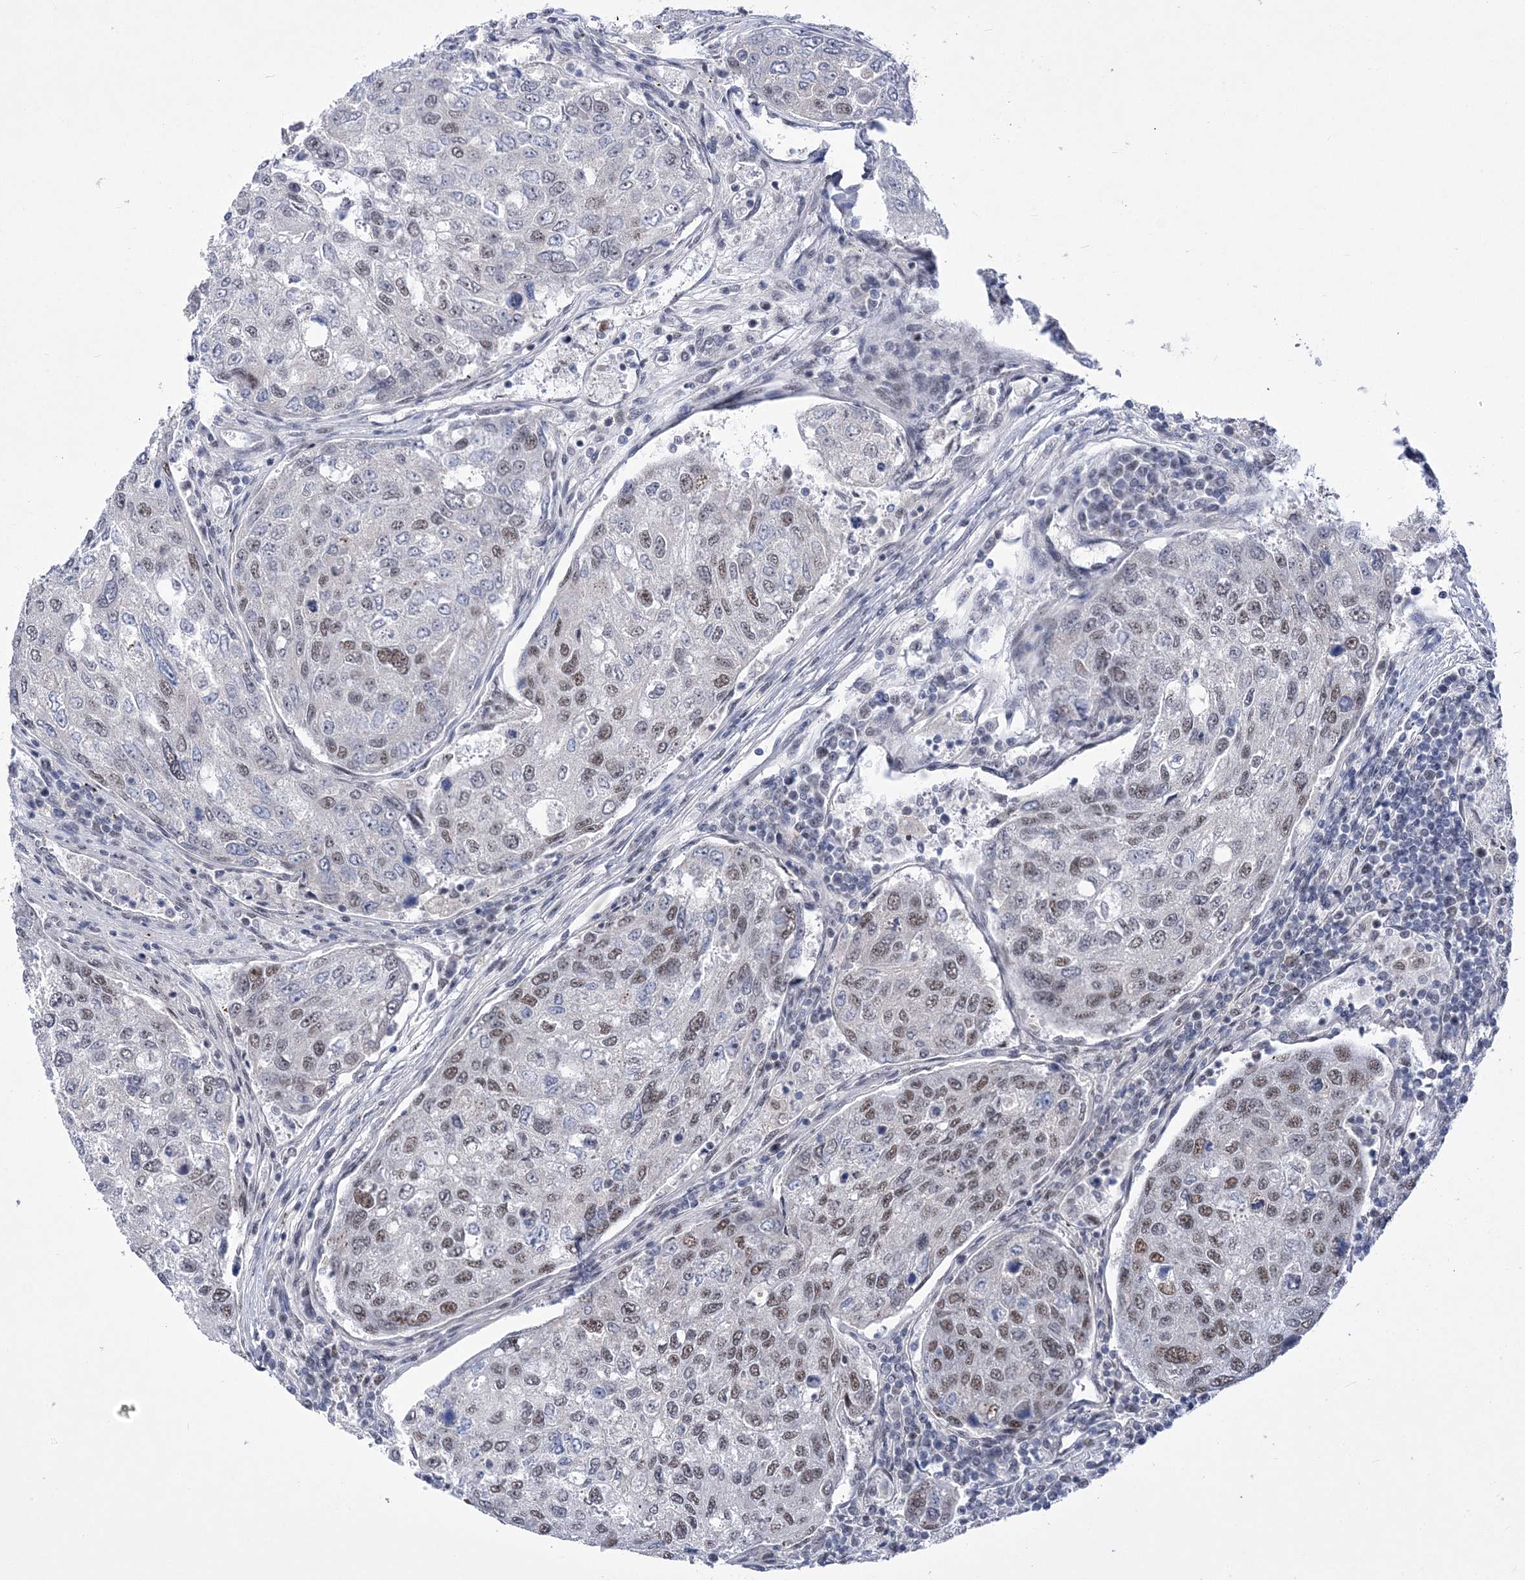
{"staining": {"intensity": "moderate", "quantity": "<25%", "location": "nuclear"}, "tissue": "urothelial cancer", "cell_type": "Tumor cells", "image_type": "cancer", "snomed": [{"axis": "morphology", "description": "Urothelial carcinoma, High grade"}, {"axis": "topography", "description": "Lymph node"}, {"axis": "topography", "description": "Urinary bladder"}], "caption": "Immunohistochemistry staining of urothelial cancer, which demonstrates low levels of moderate nuclear positivity in about <25% of tumor cells indicating moderate nuclear protein expression. The staining was performed using DAB (brown) for protein detection and nuclei were counterstained in hematoxylin (blue).", "gene": "NSUN2", "patient": {"sex": "male", "age": 51}}